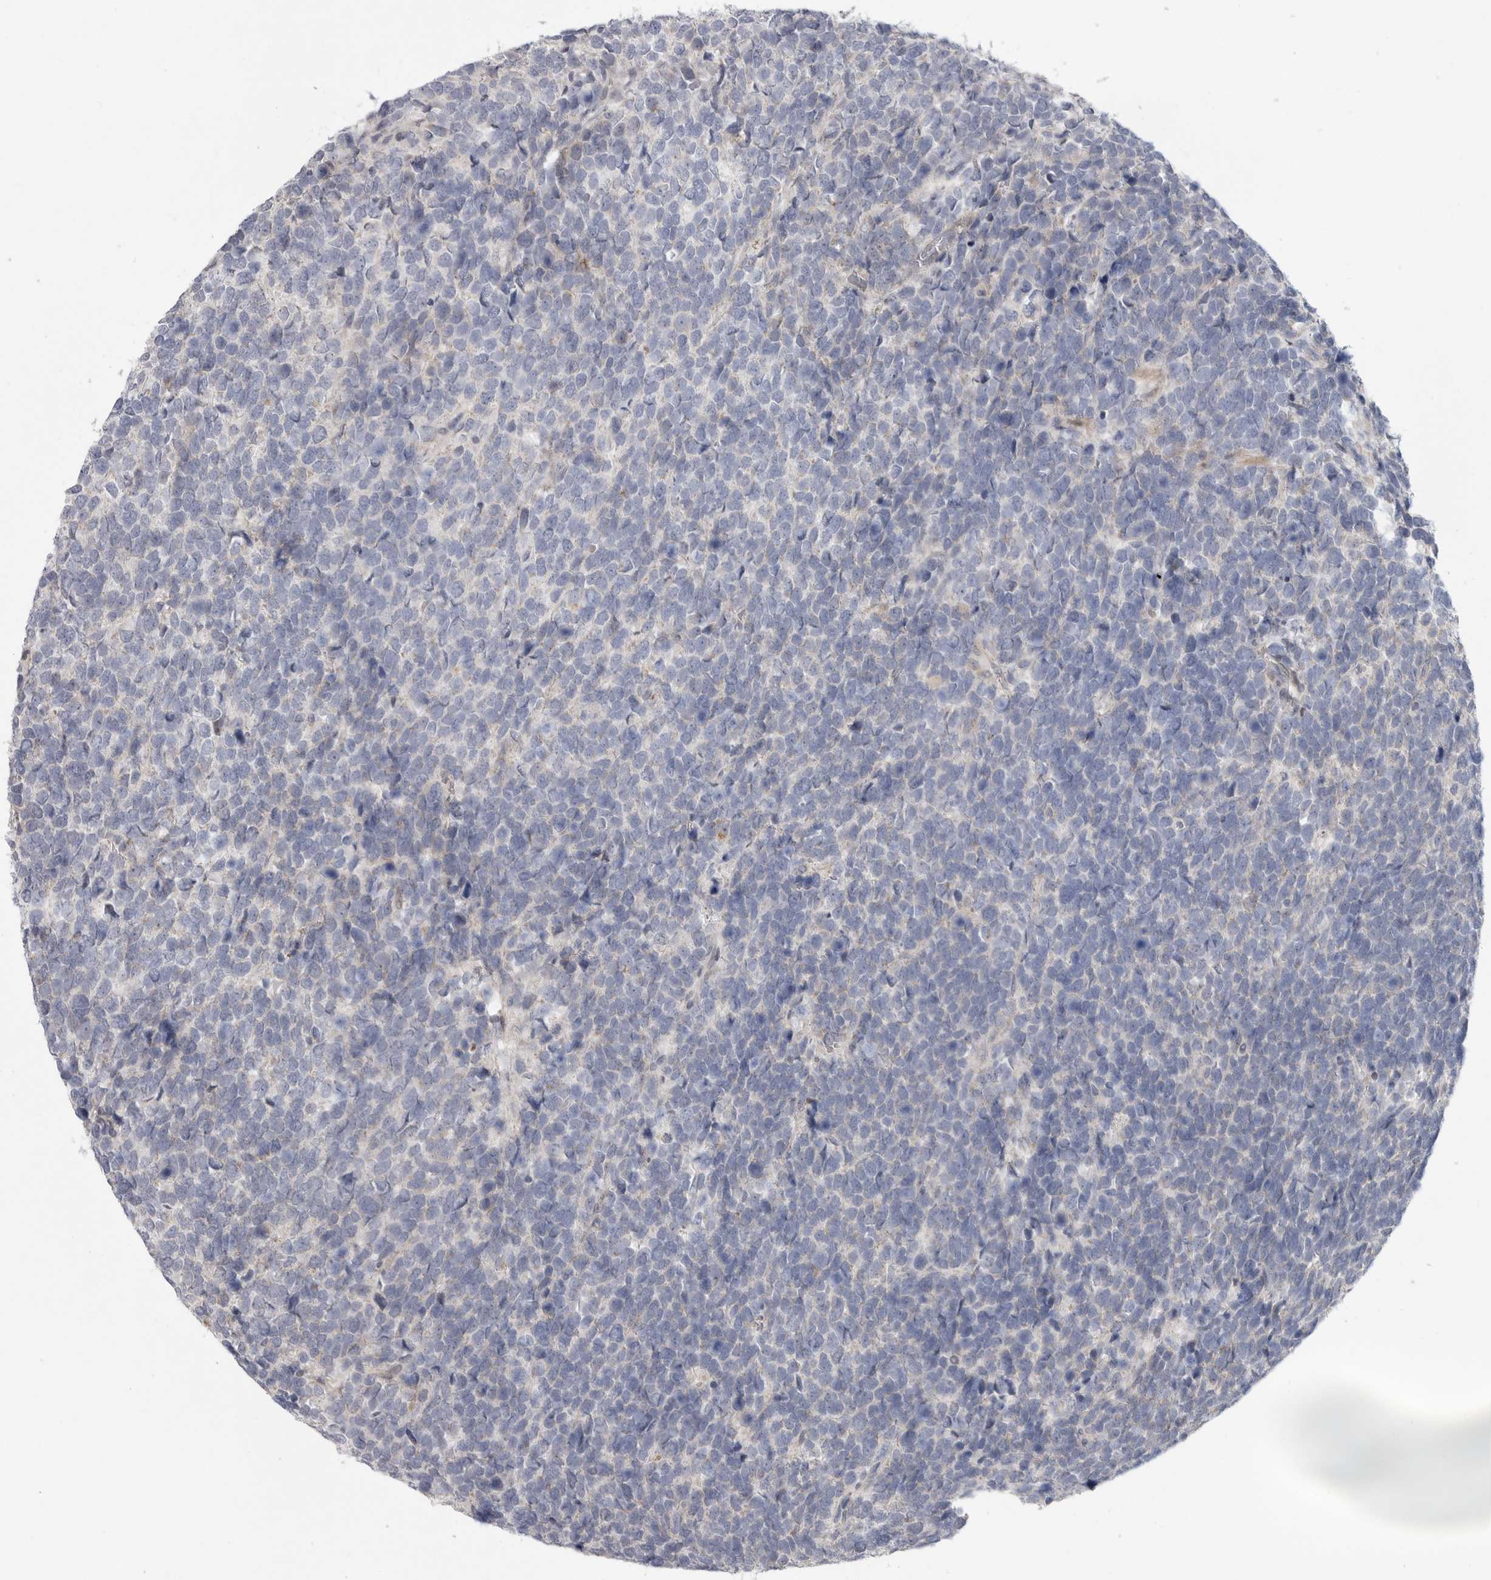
{"staining": {"intensity": "negative", "quantity": "none", "location": "none"}, "tissue": "urothelial cancer", "cell_type": "Tumor cells", "image_type": "cancer", "snomed": [{"axis": "morphology", "description": "Urothelial carcinoma, High grade"}, {"axis": "topography", "description": "Urinary bladder"}], "caption": "Immunohistochemistry (IHC) micrograph of high-grade urothelial carcinoma stained for a protein (brown), which shows no expression in tumor cells.", "gene": "FBXO43", "patient": {"sex": "female", "age": 82}}